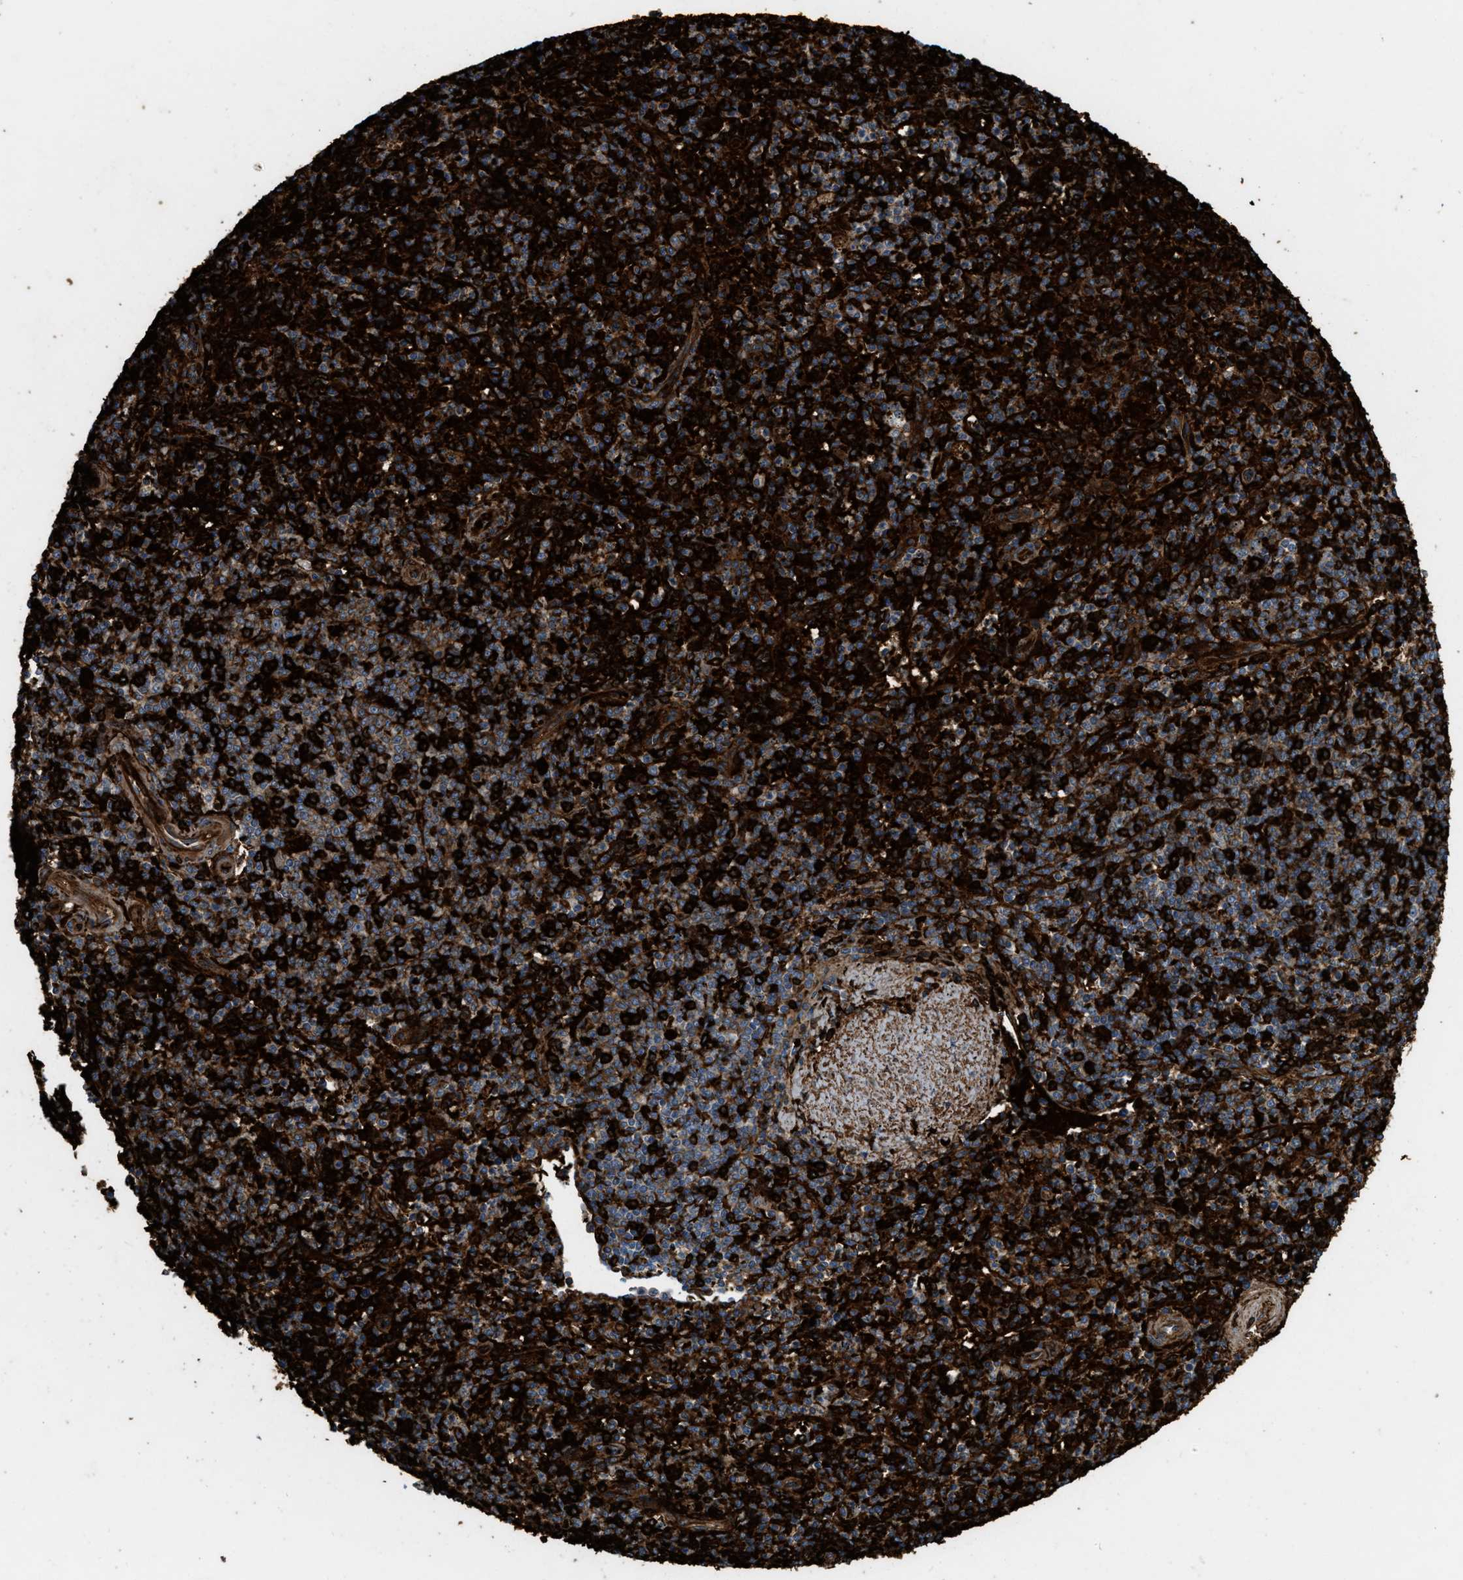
{"staining": {"intensity": "strong", "quantity": ">75%", "location": "cytoplasmic/membranous"}, "tissue": "spleen", "cell_type": "Cells in red pulp", "image_type": "normal", "snomed": [{"axis": "morphology", "description": "Normal tissue, NOS"}, {"axis": "topography", "description": "Spleen"}], "caption": "Protein staining shows strong cytoplasmic/membranous expression in about >75% of cells in red pulp in unremarkable spleen. (Brightfield microscopy of DAB IHC at high magnification).", "gene": "ERC1", "patient": {"sex": "male", "age": 72}}